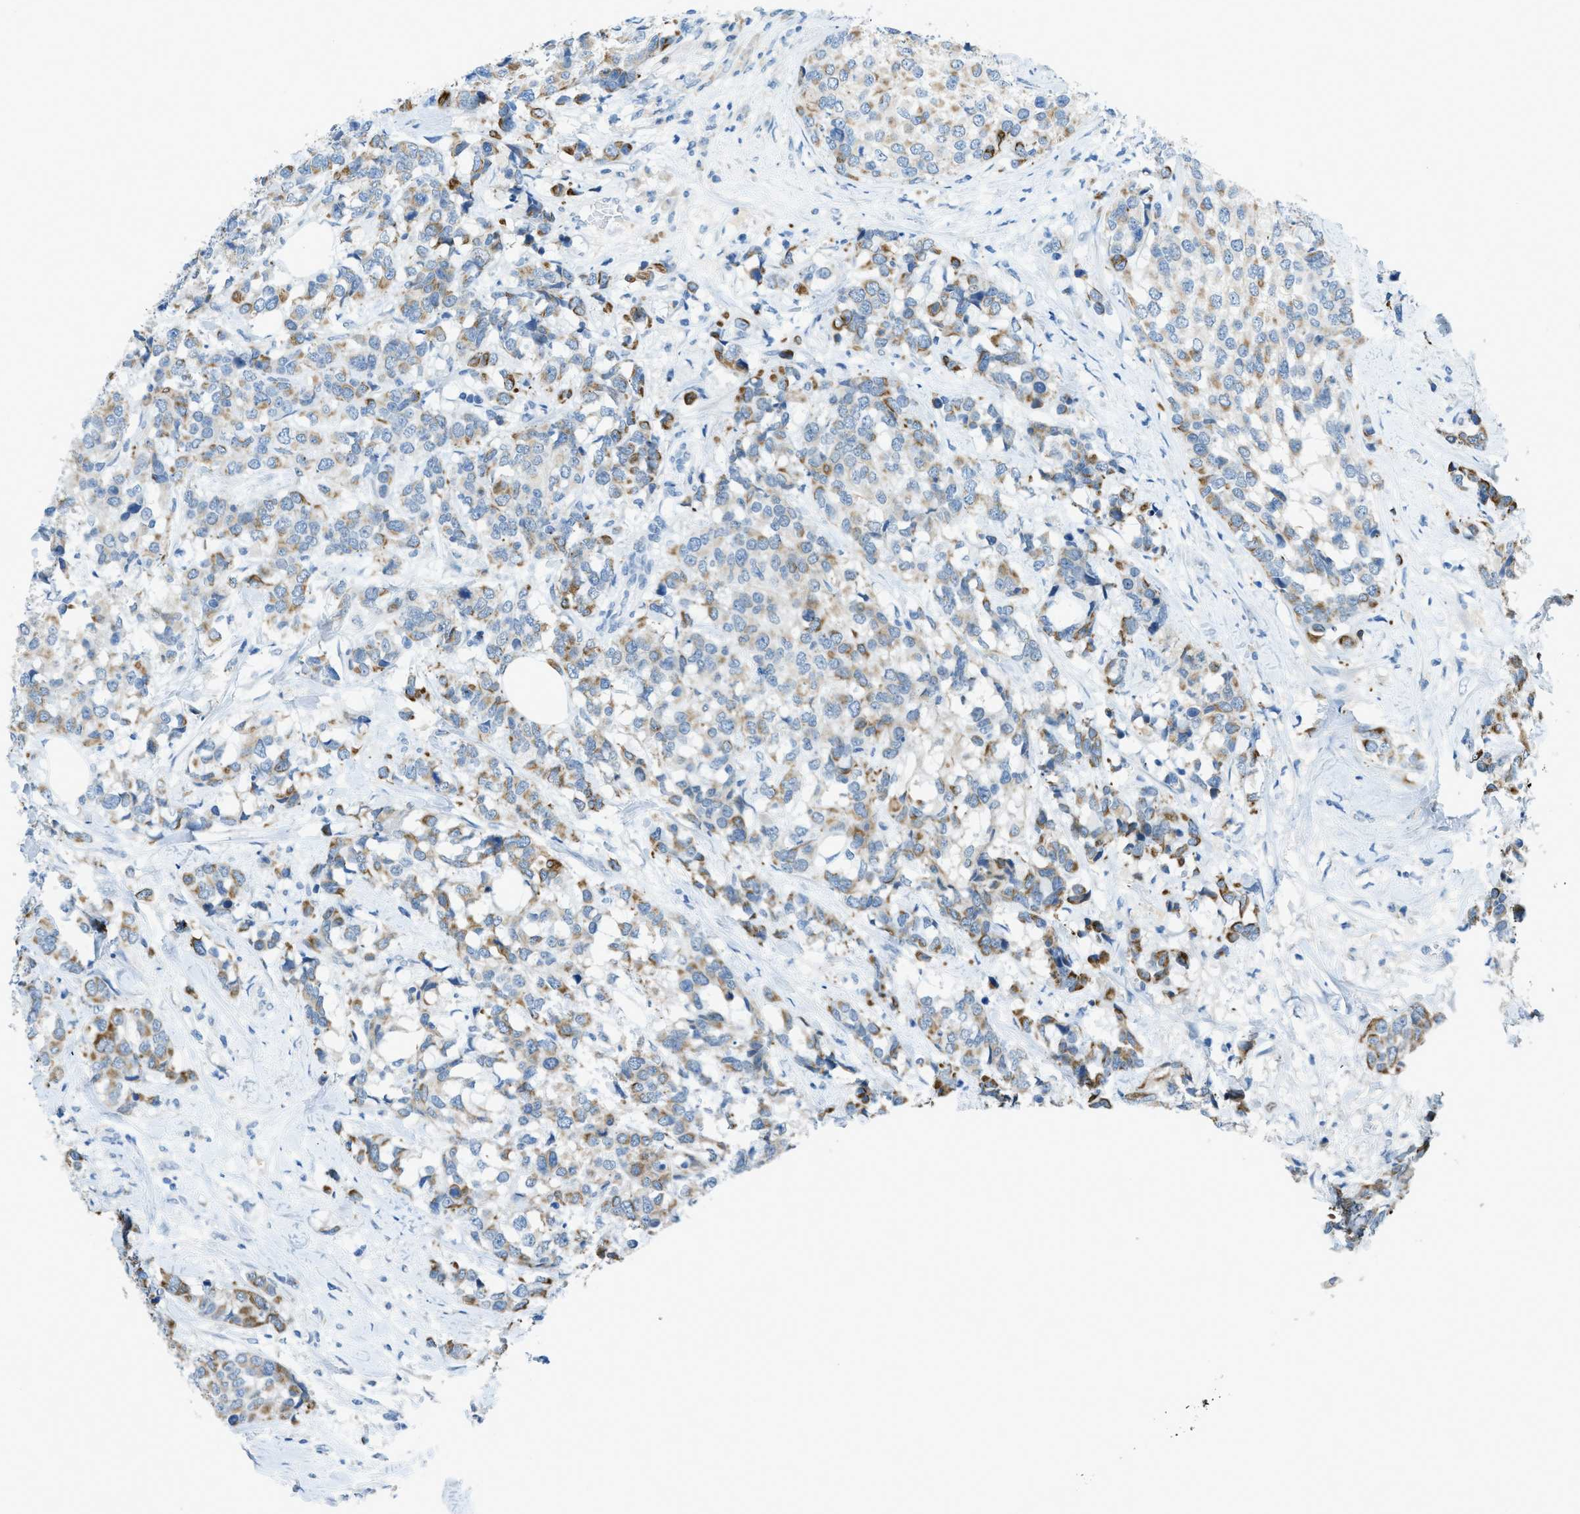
{"staining": {"intensity": "moderate", "quantity": "25%-75%", "location": "cytoplasmic/membranous"}, "tissue": "breast cancer", "cell_type": "Tumor cells", "image_type": "cancer", "snomed": [{"axis": "morphology", "description": "Lobular carcinoma"}, {"axis": "topography", "description": "Breast"}], "caption": "About 25%-75% of tumor cells in human lobular carcinoma (breast) exhibit moderate cytoplasmic/membranous protein positivity as visualized by brown immunohistochemical staining.", "gene": "KLHL8", "patient": {"sex": "female", "age": 59}}